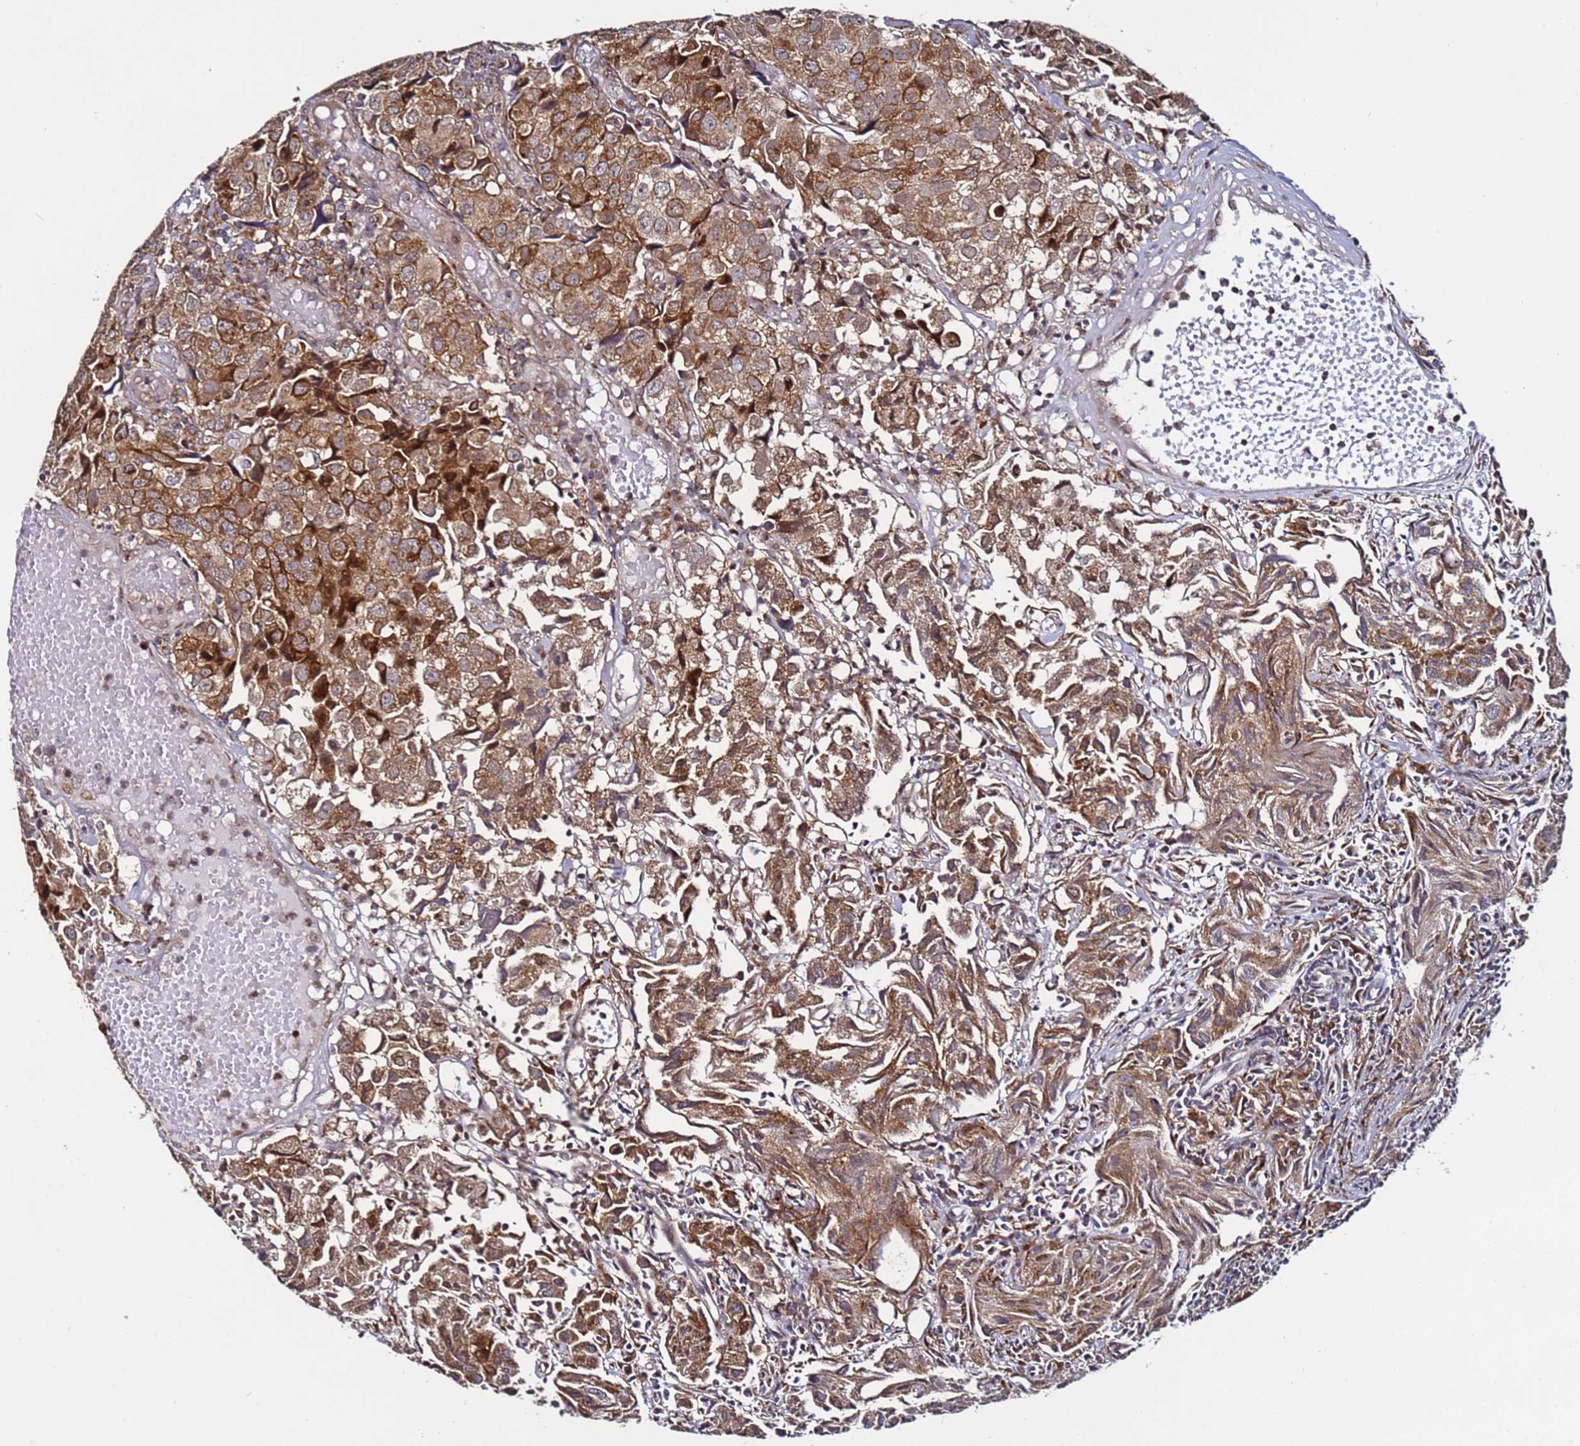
{"staining": {"intensity": "moderate", "quantity": ">75%", "location": "cytoplasmic/membranous"}, "tissue": "urothelial cancer", "cell_type": "Tumor cells", "image_type": "cancer", "snomed": [{"axis": "morphology", "description": "Urothelial carcinoma, High grade"}, {"axis": "topography", "description": "Urinary bladder"}], "caption": "High-grade urothelial carcinoma was stained to show a protein in brown. There is medium levels of moderate cytoplasmic/membranous positivity in about >75% of tumor cells. Nuclei are stained in blue.", "gene": "TMEM176B", "patient": {"sex": "female", "age": 75}}